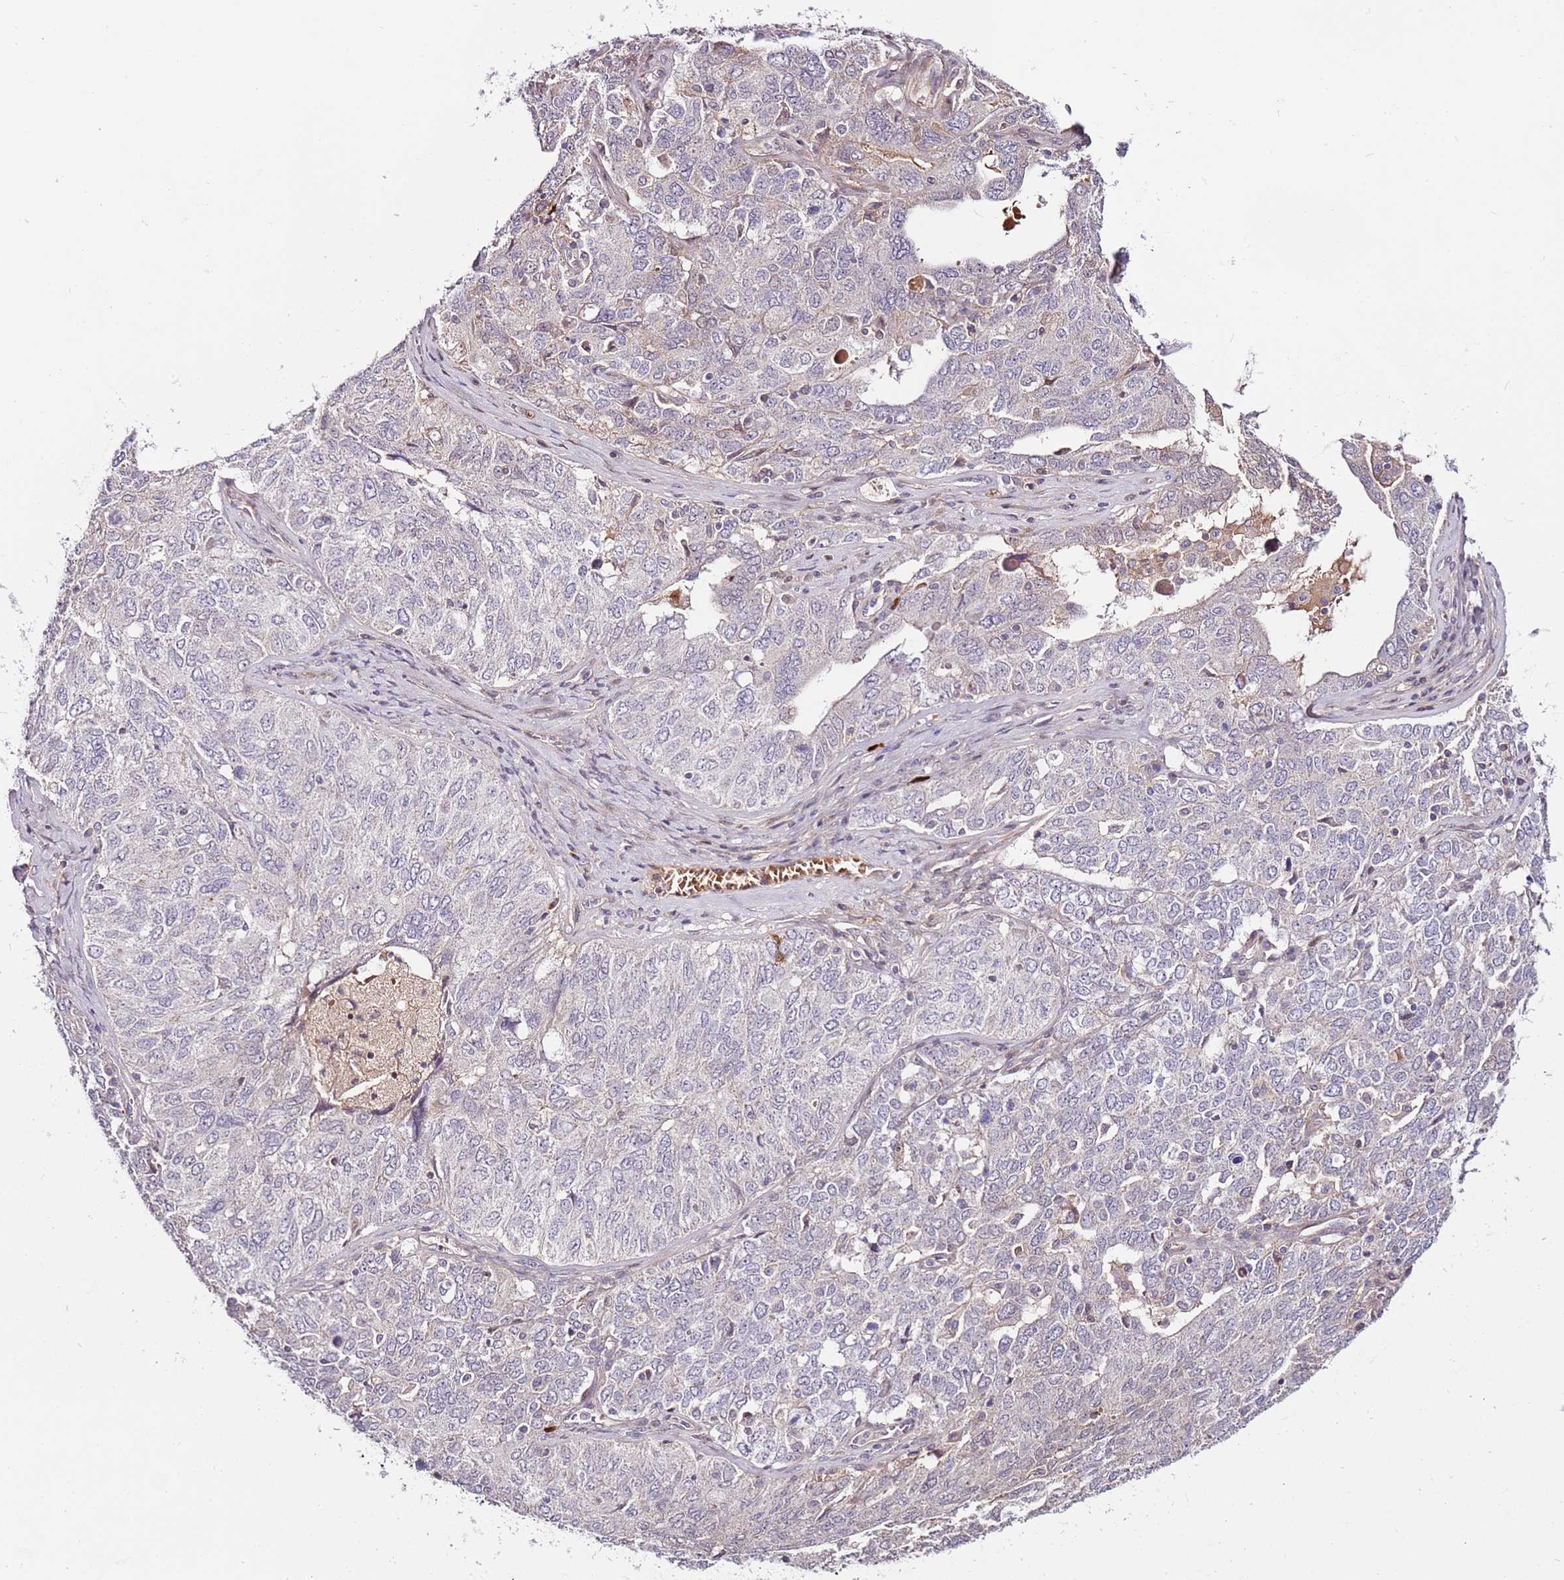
{"staining": {"intensity": "negative", "quantity": "none", "location": "none"}, "tissue": "ovarian cancer", "cell_type": "Tumor cells", "image_type": "cancer", "snomed": [{"axis": "morphology", "description": "Carcinoma, endometroid"}, {"axis": "topography", "description": "Ovary"}], "caption": "Immunohistochemistry (IHC) of ovarian endometroid carcinoma demonstrates no positivity in tumor cells.", "gene": "MTG2", "patient": {"sex": "female", "age": 62}}